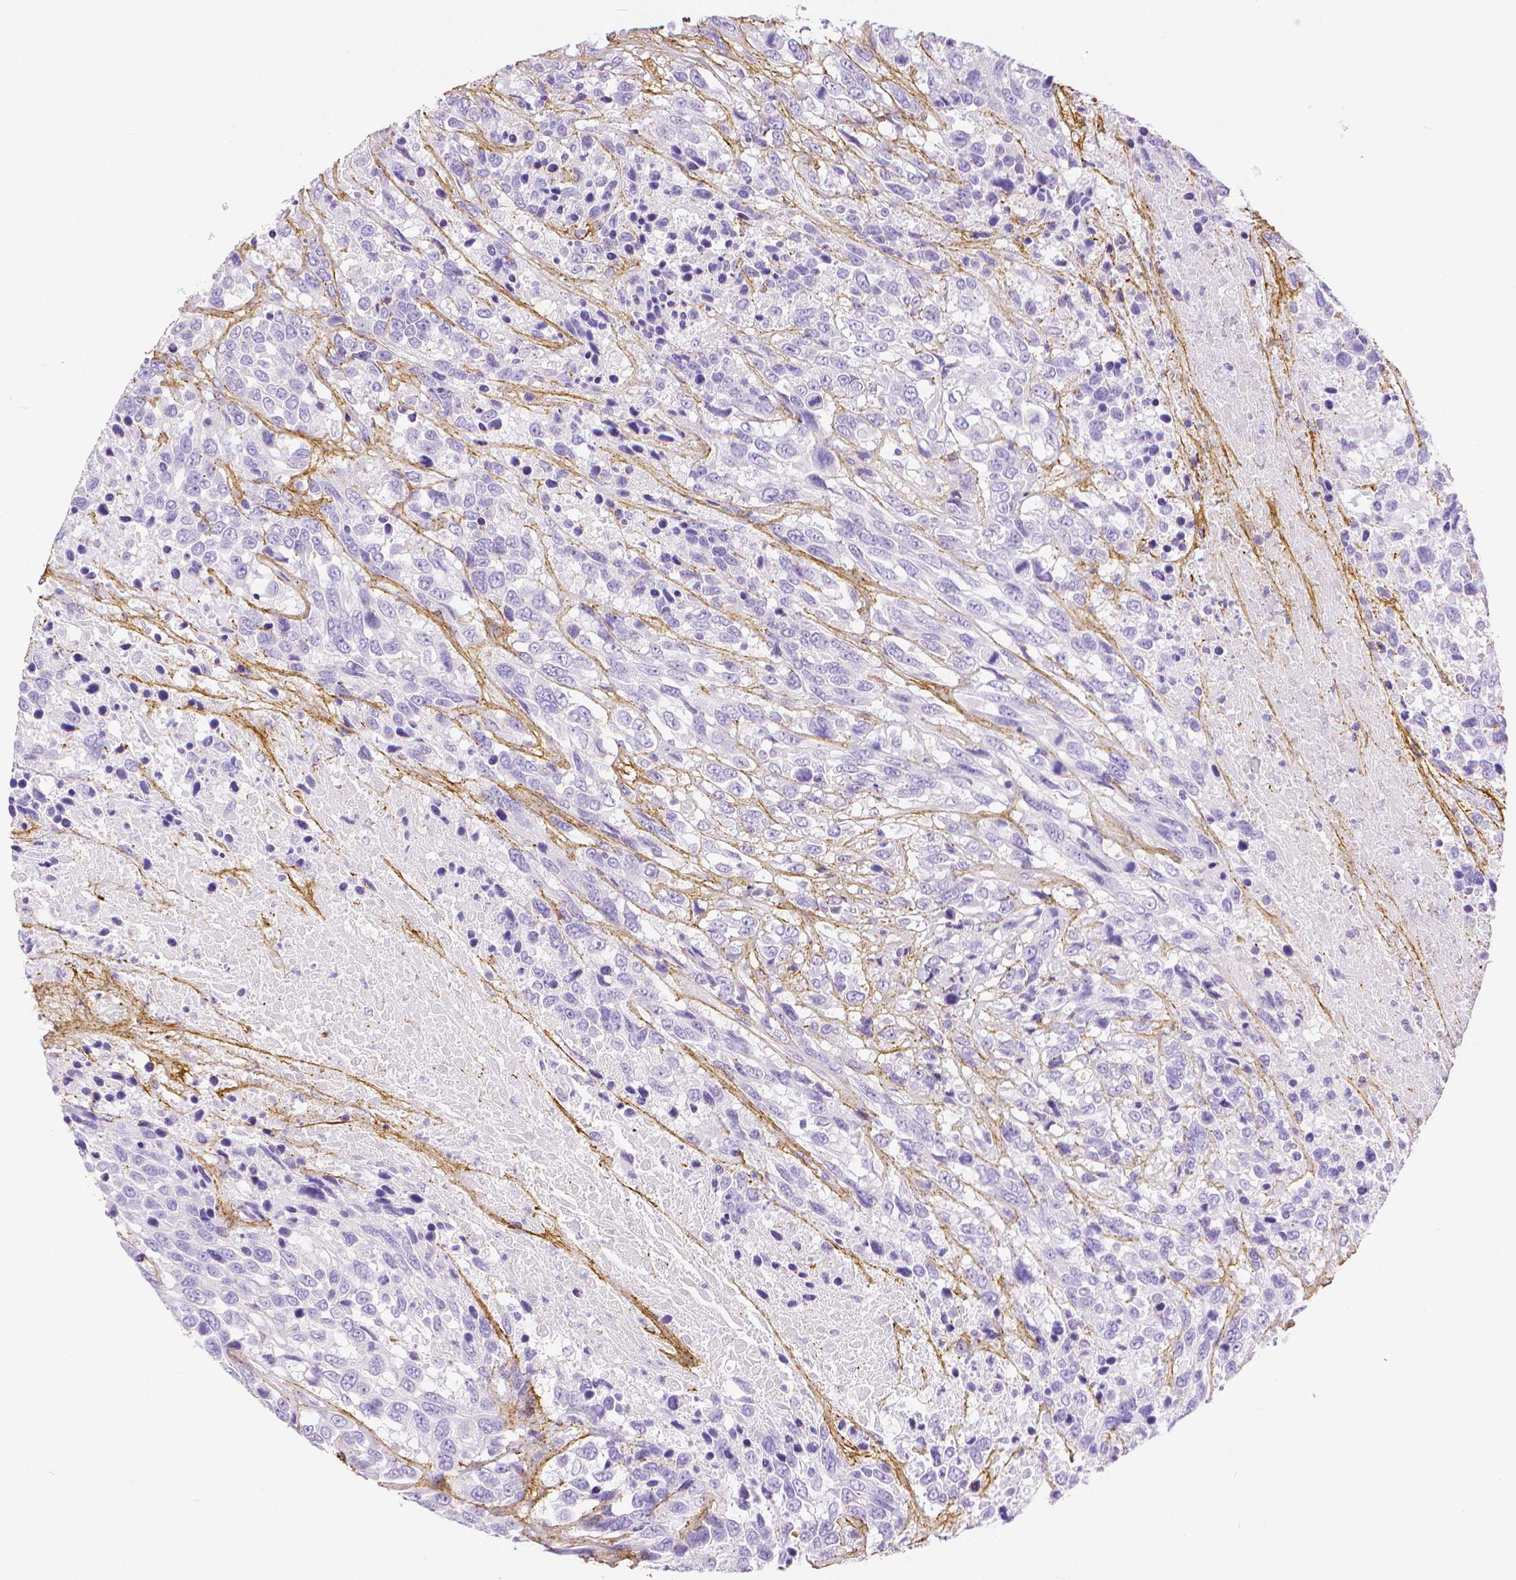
{"staining": {"intensity": "negative", "quantity": "none", "location": "none"}, "tissue": "urothelial cancer", "cell_type": "Tumor cells", "image_type": "cancer", "snomed": [{"axis": "morphology", "description": "Urothelial carcinoma, High grade"}, {"axis": "topography", "description": "Urinary bladder"}], "caption": "Urothelial carcinoma (high-grade) was stained to show a protein in brown. There is no significant positivity in tumor cells. (DAB (3,3'-diaminobenzidine) immunohistochemistry visualized using brightfield microscopy, high magnification).", "gene": "FBN1", "patient": {"sex": "female", "age": 70}}